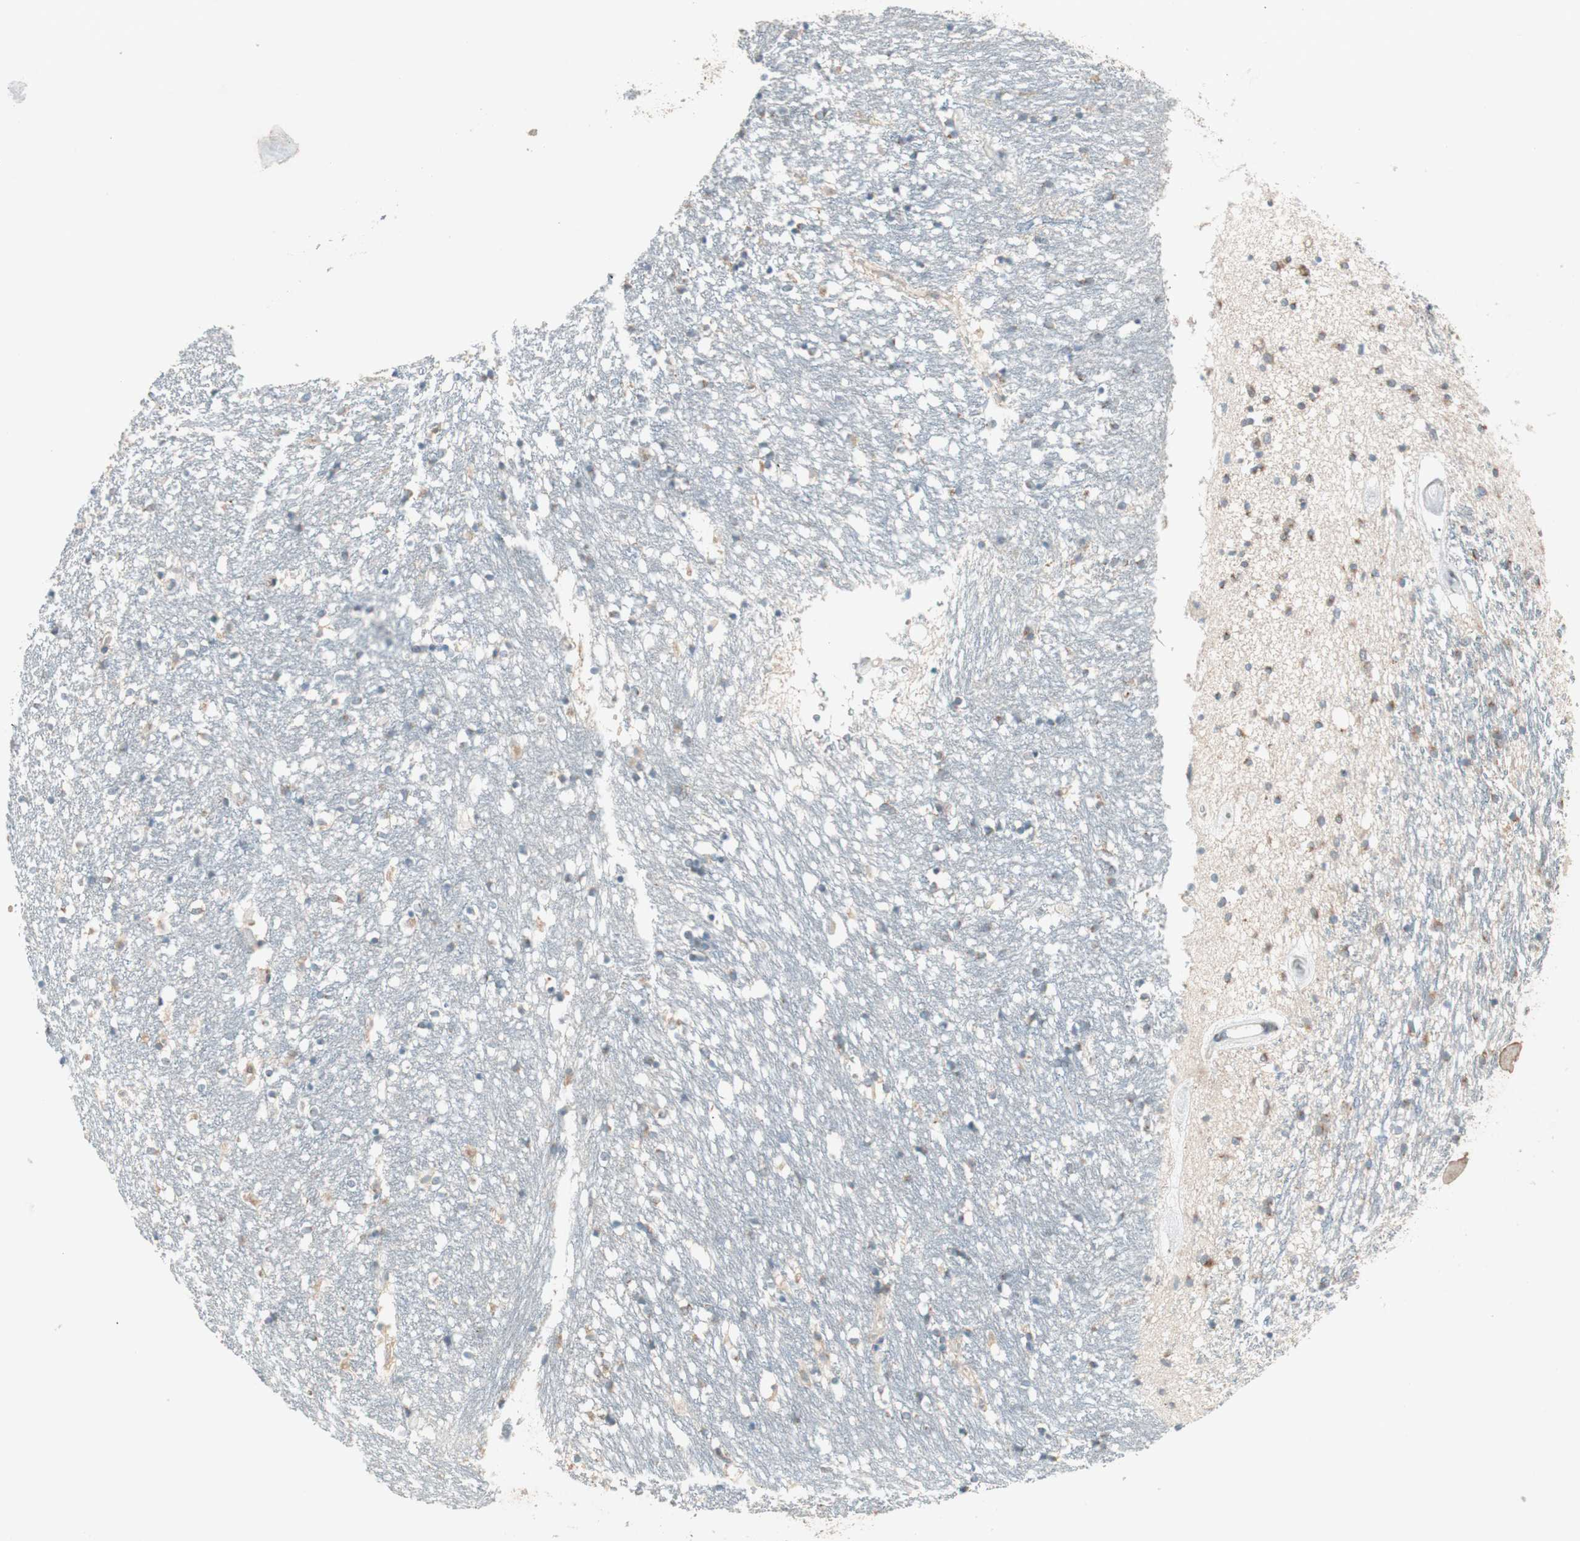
{"staining": {"intensity": "moderate", "quantity": "25%-75%", "location": "cytoplasmic/membranous"}, "tissue": "caudate", "cell_type": "Glial cells", "image_type": "normal", "snomed": [{"axis": "morphology", "description": "Normal tissue, NOS"}, {"axis": "topography", "description": "Lateral ventricle wall"}], "caption": "A high-resolution photomicrograph shows IHC staining of normal caudate, which displays moderate cytoplasmic/membranous staining in about 25%-75% of glial cells.", "gene": "SEC16A", "patient": {"sex": "female", "age": 54}}